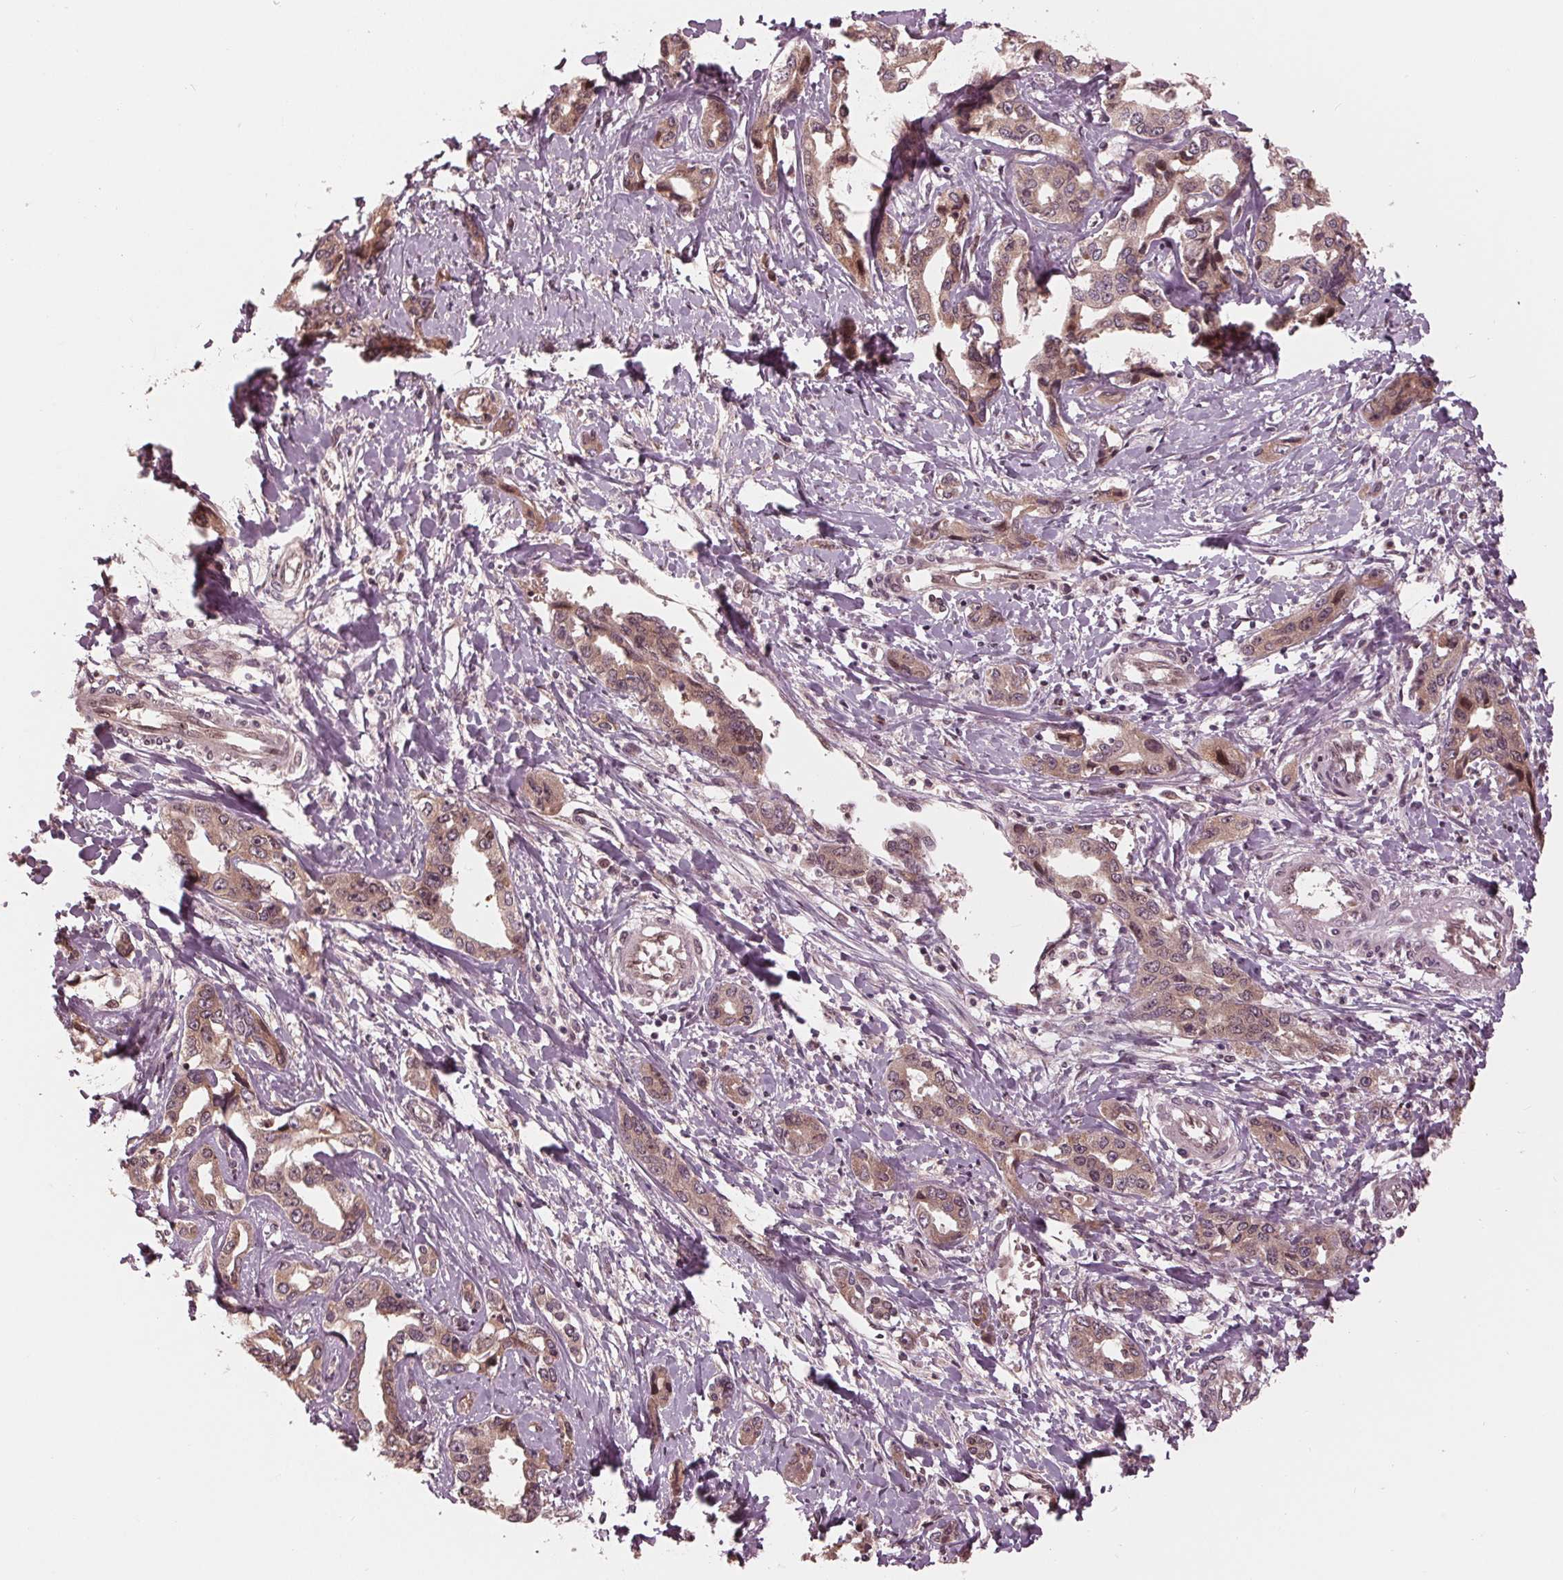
{"staining": {"intensity": "weak", "quantity": ">75%", "location": "cytoplasmic/membranous"}, "tissue": "liver cancer", "cell_type": "Tumor cells", "image_type": "cancer", "snomed": [{"axis": "morphology", "description": "Cholangiocarcinoma"}, {"axis": "topography", "description": "Liver"}], "caption": "High-magnification brightfield microscopy of liver cholangiocarcinoma stained with DAB (brown) and counterstained with hematoxylin (blue). tumor cells exhibit weak cytoplasmic/membranous expression is identified in about>75% of cells.", "gene": "ZNF471", "patient": {"sex": "male", "age": 59}}